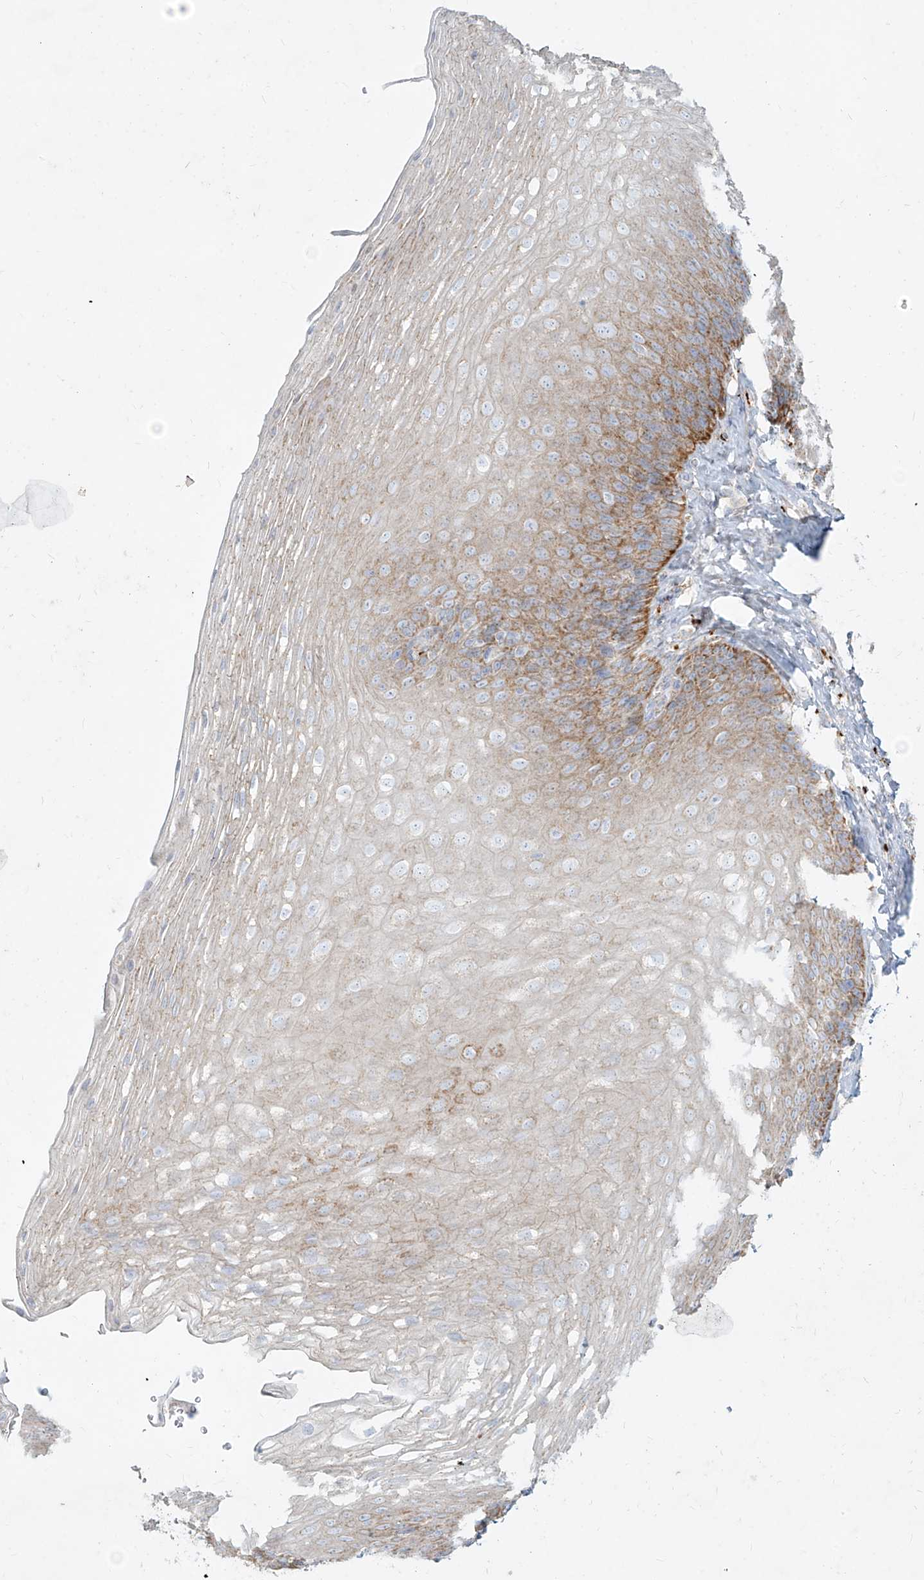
{"staining": {"intensity": "moderate", "quantity": "<25%", "location": "cytoplasmic/membranous"}, "tissue": "esophagus", "cell_type": "Squamous epithelial cells", "image_type": "normal", "snomed": [{"axis": "morphology", "description": "Normal tissue, NOS"}, {"axis": "topography", "description": "Esophagus"}], "caption": "Immunohistochemical staining of normal human esophagus shows <25% levels of moderate cytoplasmic/membranous protein staining in about <25% of squamous epithelial cells. Ihc stains the protein of interest in brown and the nuclei are stained blue.", "gene": "MTX2", "patient": {"sex": "female", "age": 66}}